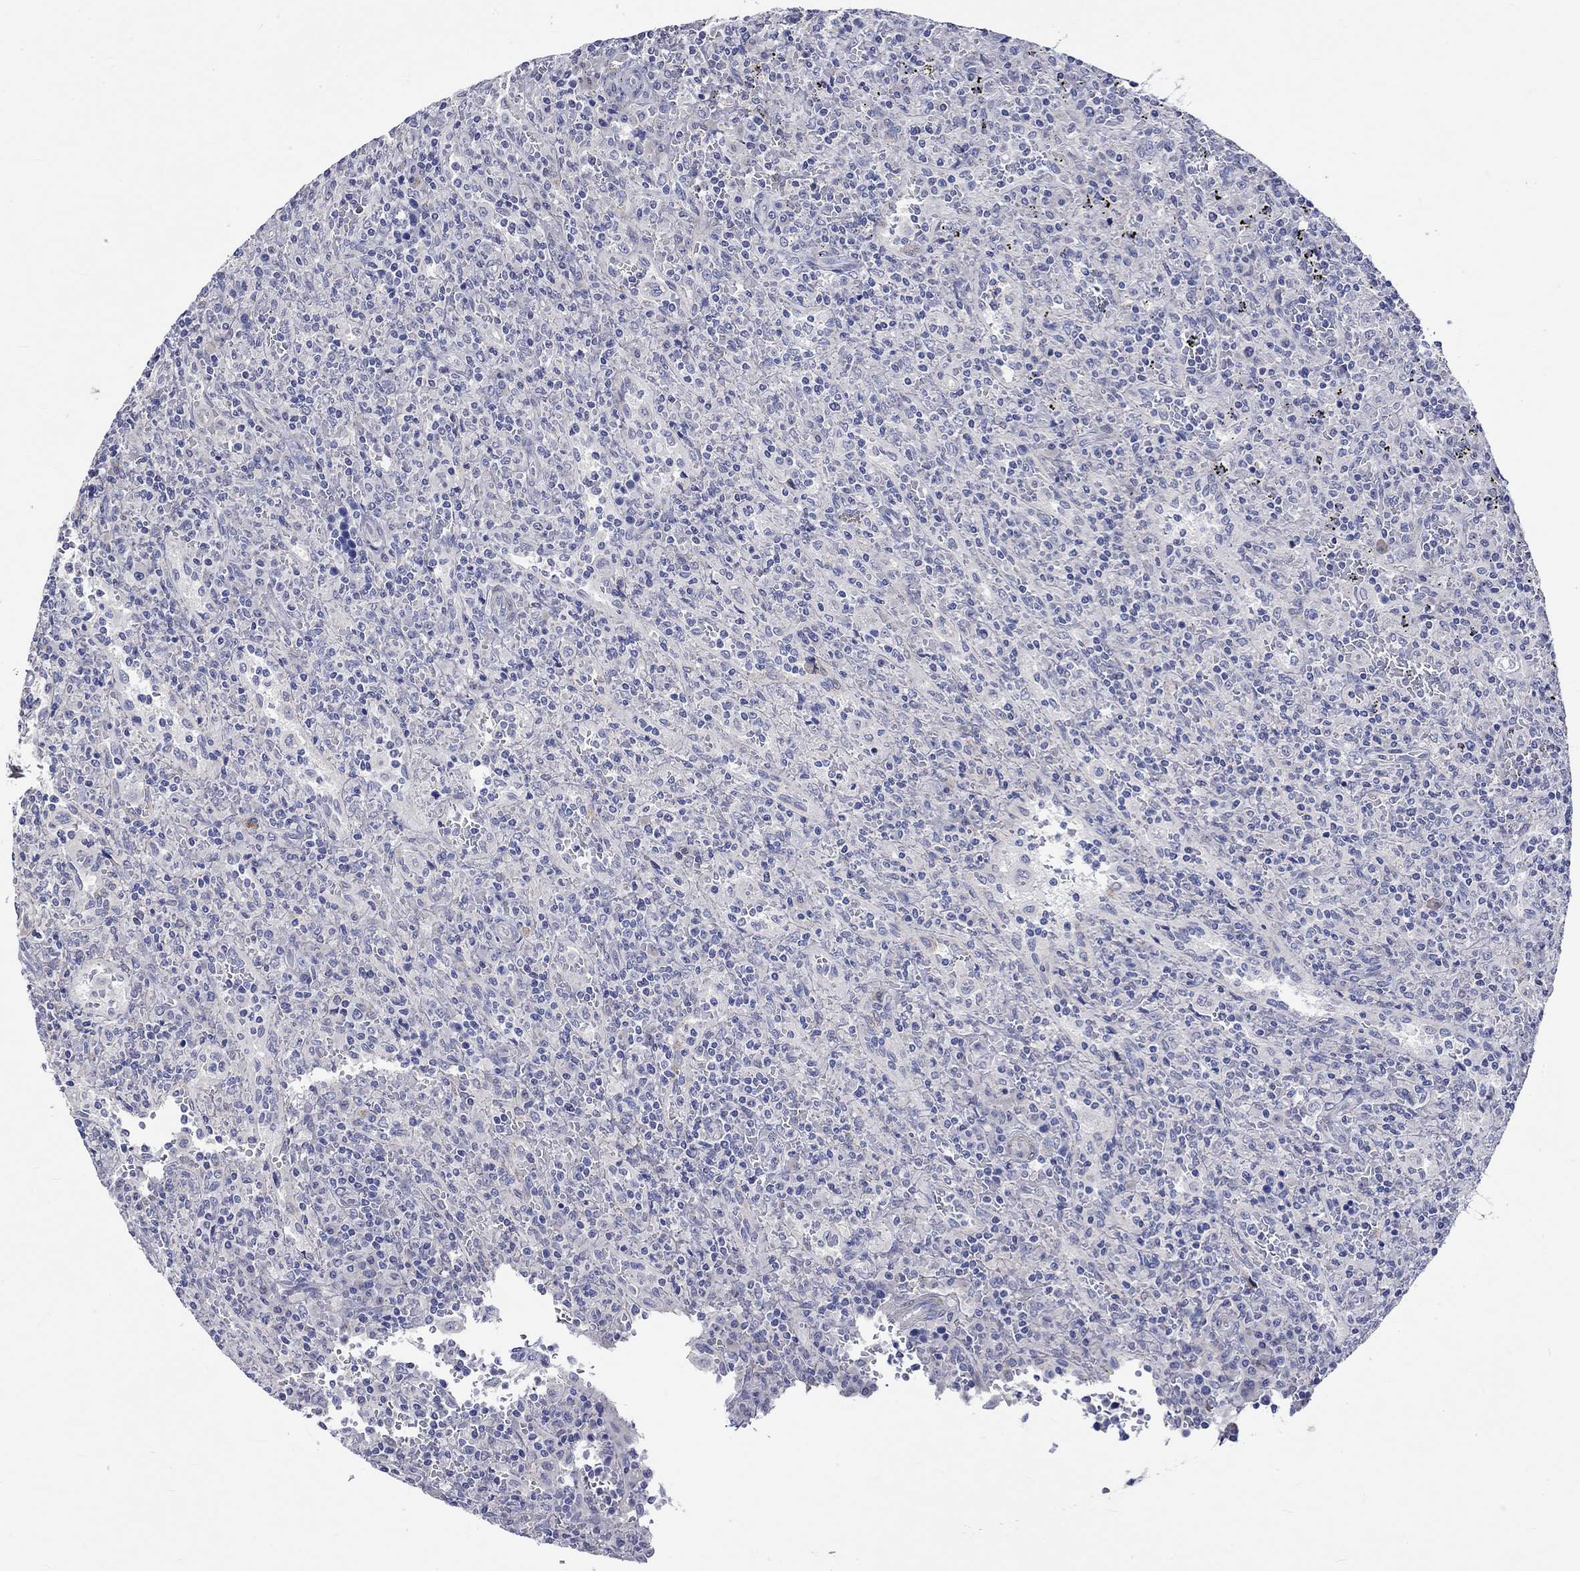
{"staining": {"intensity": "negative", "quantity": "none", "location": "none"}, "tissue": "lymphoma", "cell_type": "Tumor cells", "image_type": "cancer", "snomed": [{"axis": "morphology", "description": "Malignant lymphoma, non-Hodgkin's type, Low grade"}, {"axis": "topography", "description": "Spleen"}], "caption": "IHC of human low-grade malignant lymphoma, non-Hodgkin's type exhibits no expression in tumor cells.", "gene": "CRYAB", "patient": {"sex": "male", "age": 62}}